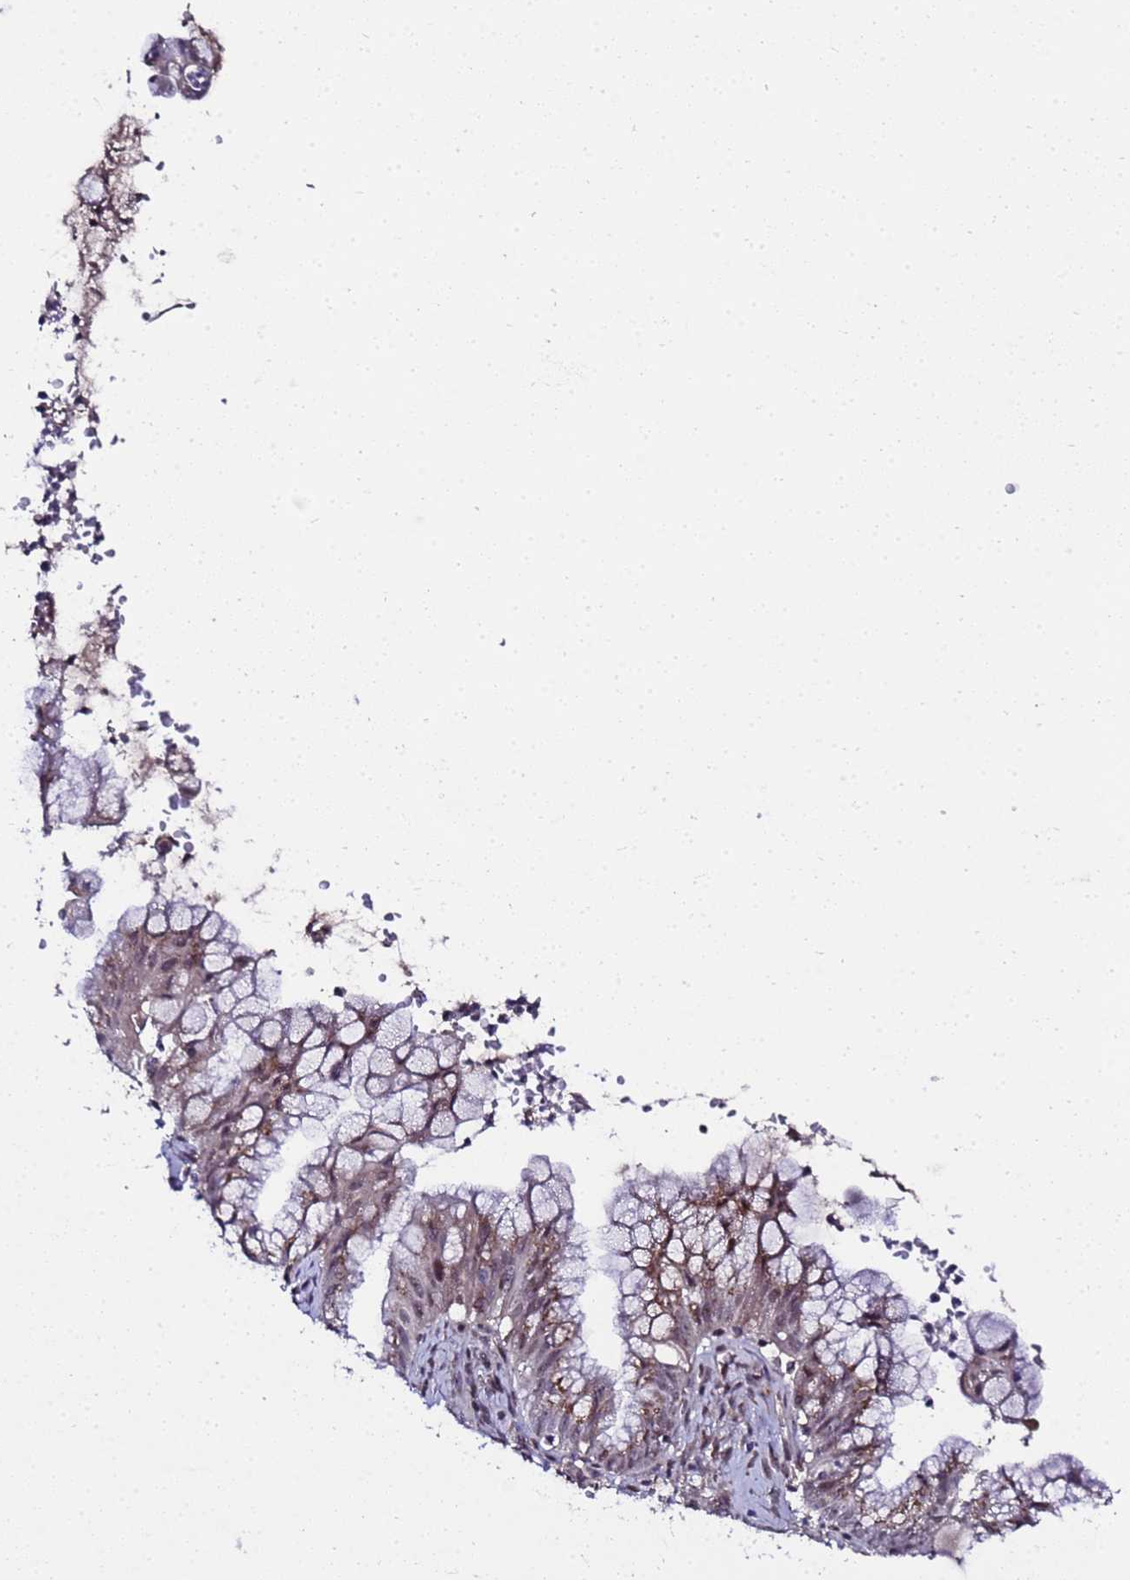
{"staining": {"intensity": "moderate", "quantity": "25%-75%", "location": "cytoplasmic/membranous,nuclear"}, "tissue": "ovarian cancer", "cell_type": "Tumor cells", "image_type": "cancer", "snomed": [{"axis": "morphology", "description": "Cystadenocarcinoma, mucinous, NOS"}, {"axis": "topography", "description": "Ovary"}], "caption": "This image demonstrates immunohistochemistry staining of ovarian cancer (mucinous cystadenocarcinoma), with medium moderate cytoplasmic/membranous and nuclear staining in about 25%-75% of tumor cells.", "gene": "C19orf47", "patient": {"sex": "female", "age": 70}}